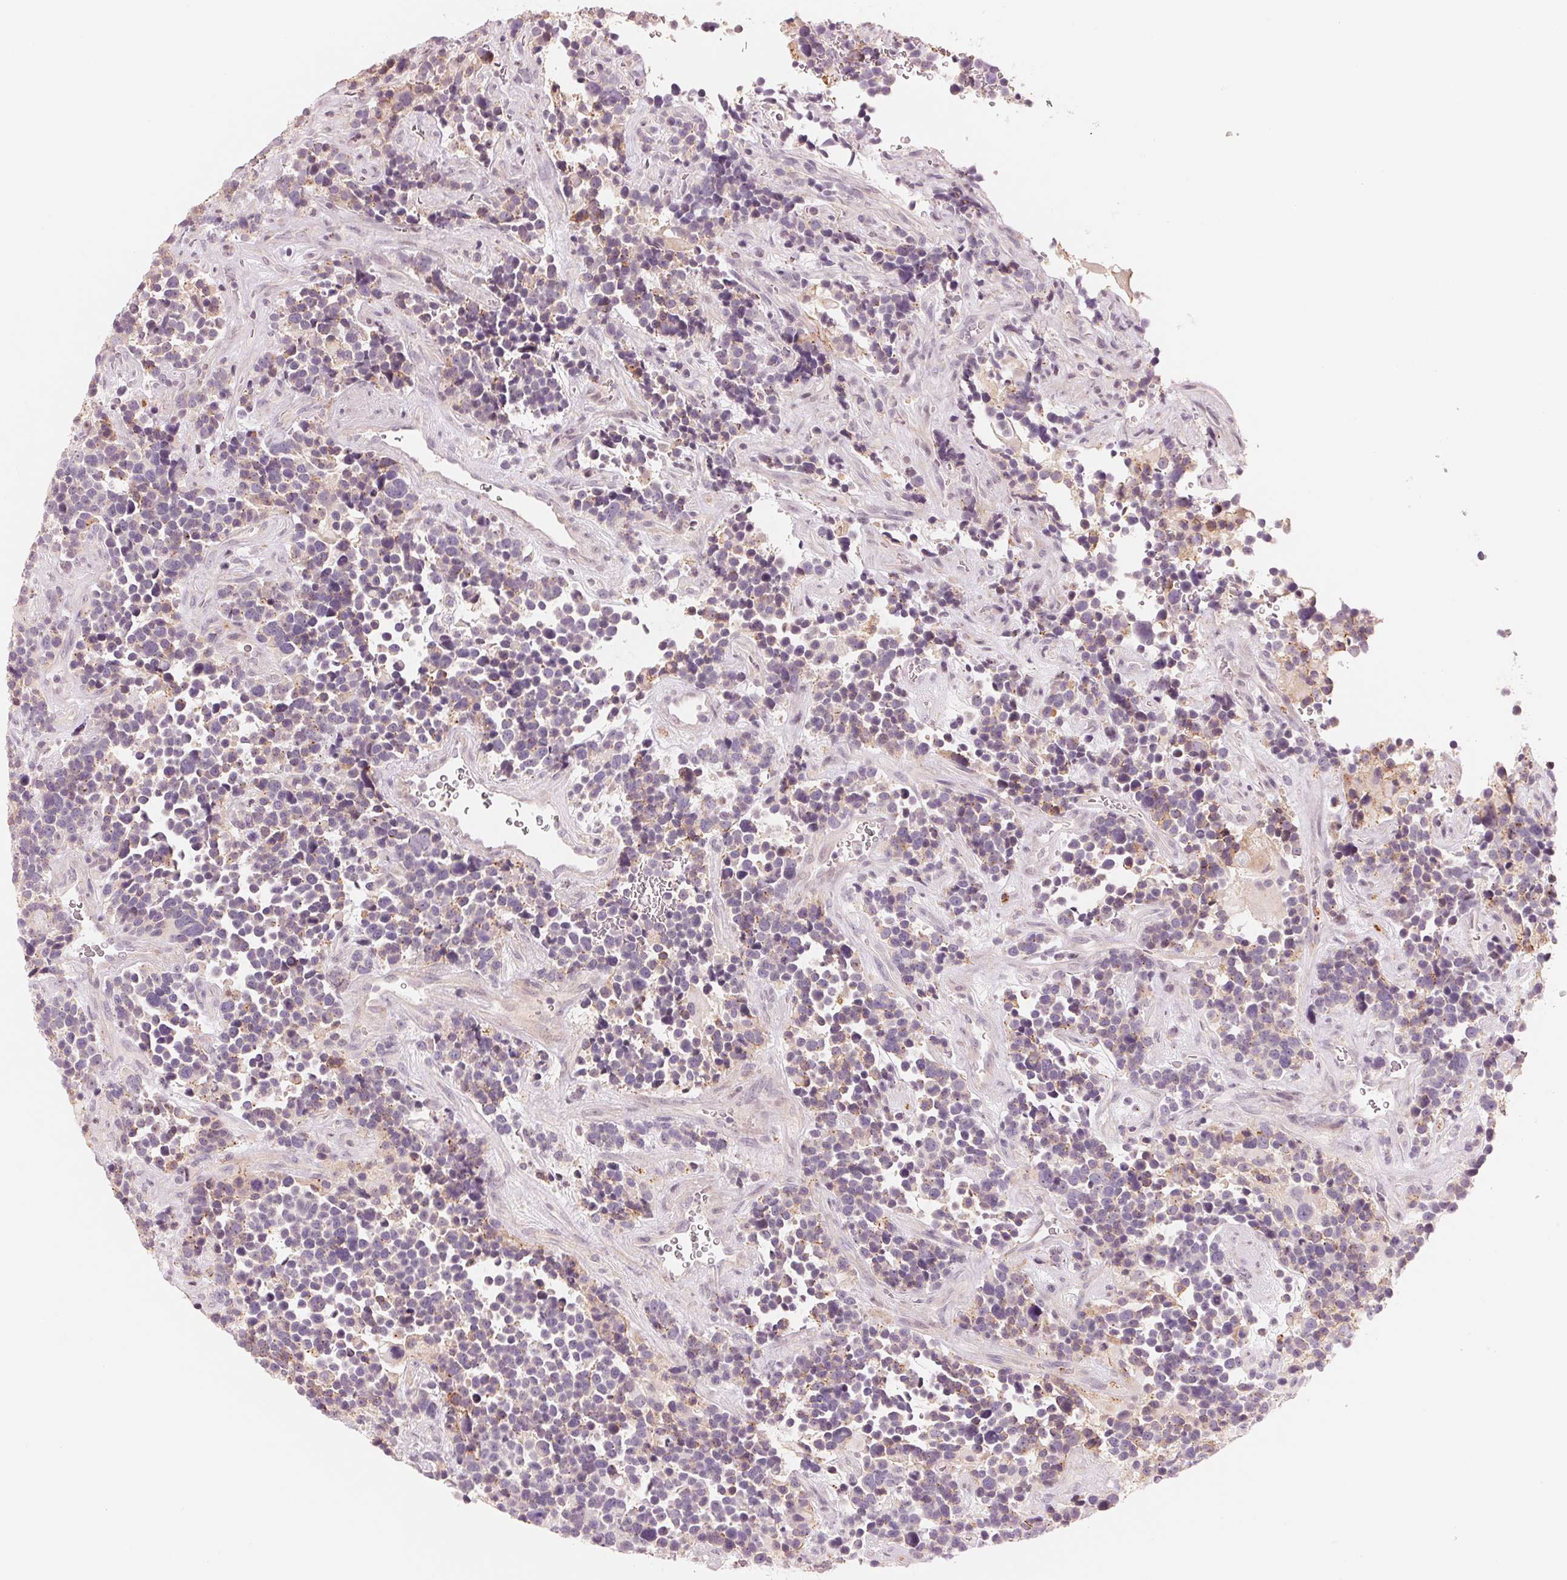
{"staining": {"intensity": "weak", "quantity": "25%-75%", "location": "cytoplasmic/membranous"}, "tissue": "glioma", "cell_type": "Tumor cells", "image_type": "cancer", "snomed": [{"axis": "morphology", "description": "Glioma, malignant, High grade"}, {"axis": "topography", "description": "Brain"}], "caption": "Glioma tissue displays weak cytoplasmic/membranous staining in approximately 25%-75% of tumor cells, visualized by immunohistochemistry.", "gene": "SLC17A4", "patient": {"sex": "male", "age": 33}}